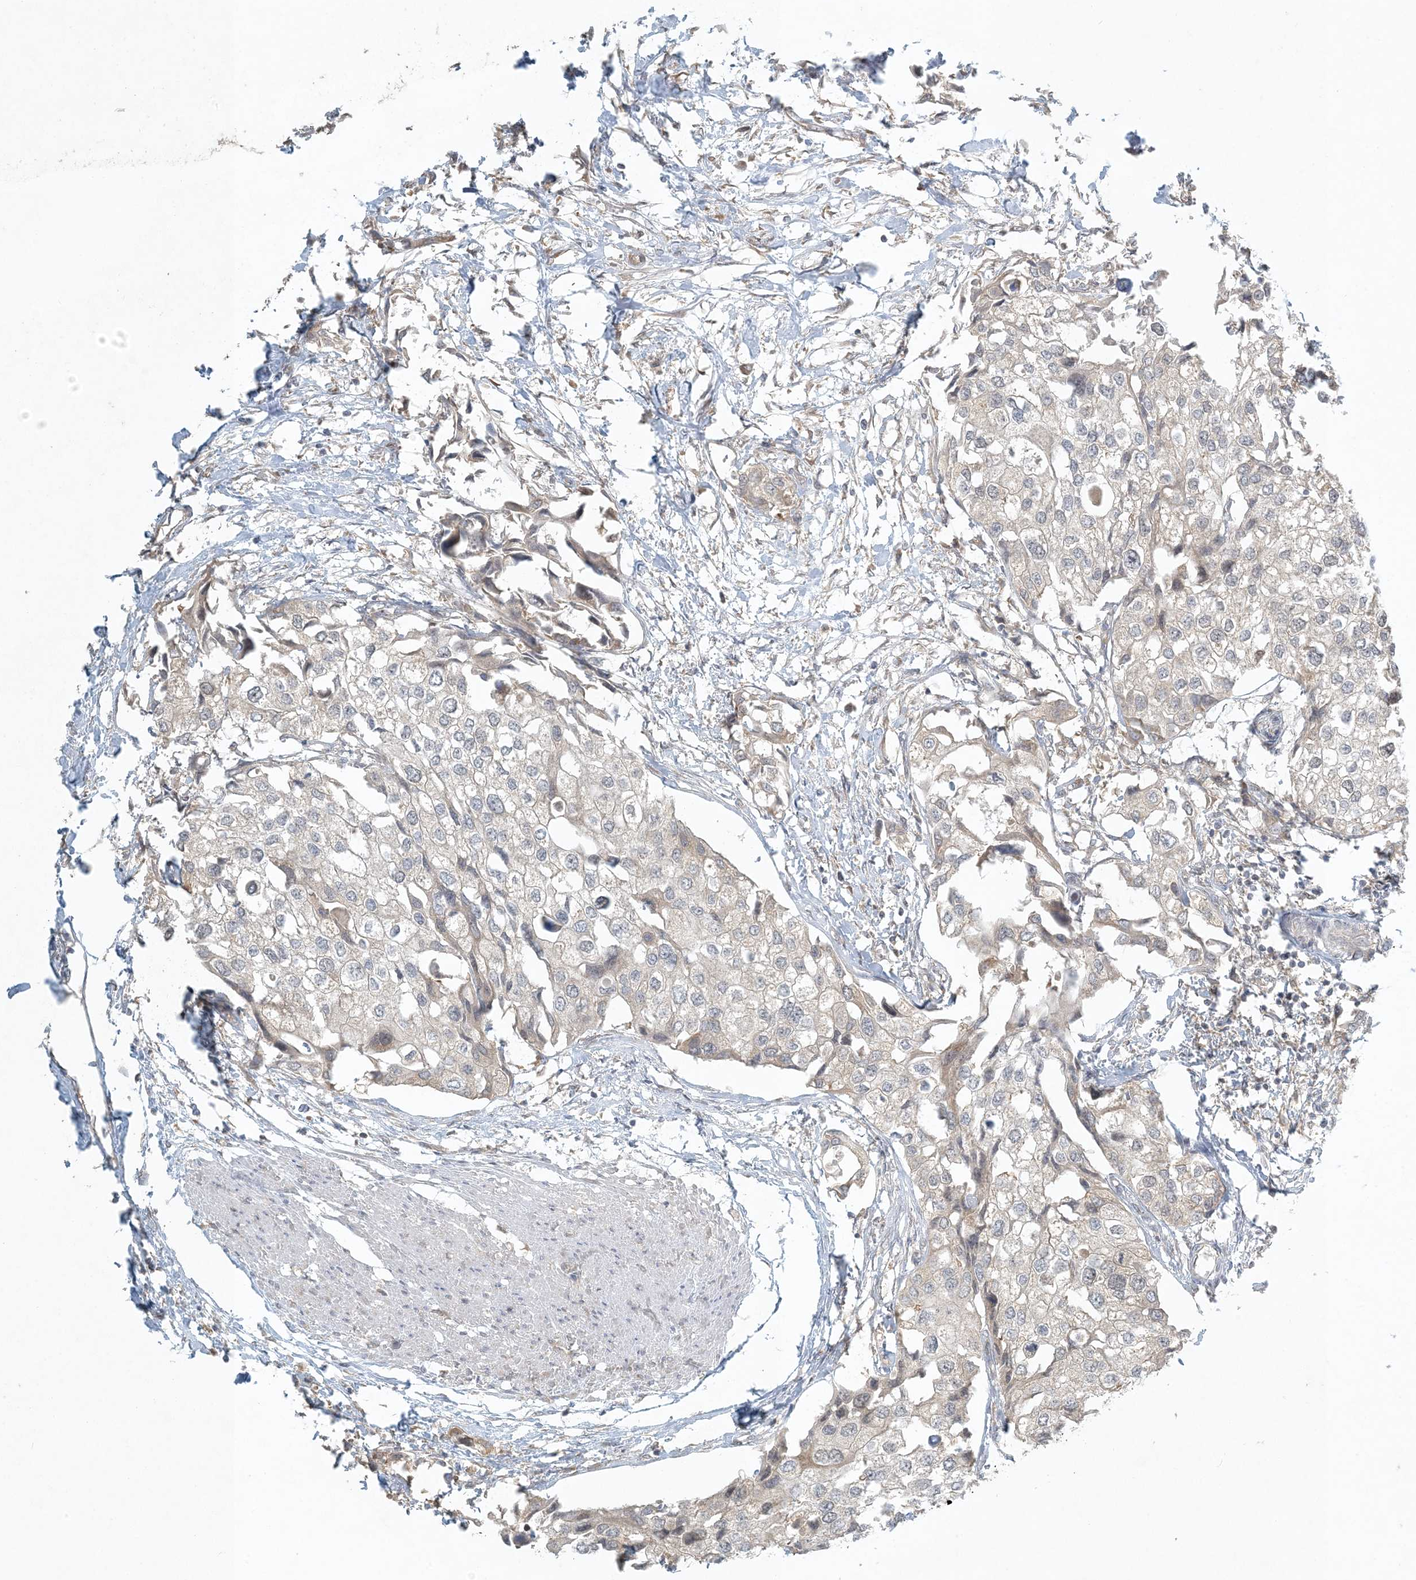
{"staining": {"intensity": "weak", "quantity": "<25%", "location": "cytoplasmic/membranous"}, "tissue": "urothelial cancer", "cell_type": "Tumor cells", "image_type": "cancer", "snomed": [{"axis": "morphology", "description": "Urothelial carcinoma, High grade"}, {"axis": "topography", "description": "Urinary bladder"}], "caption": "DAB immunohistochemical staining of human urothelial carcinoma (high-grade) reveals no significant expression in tumor cells.", "gene": "CTDNEP1", "patient": {"sex": "male", "age": 64}}